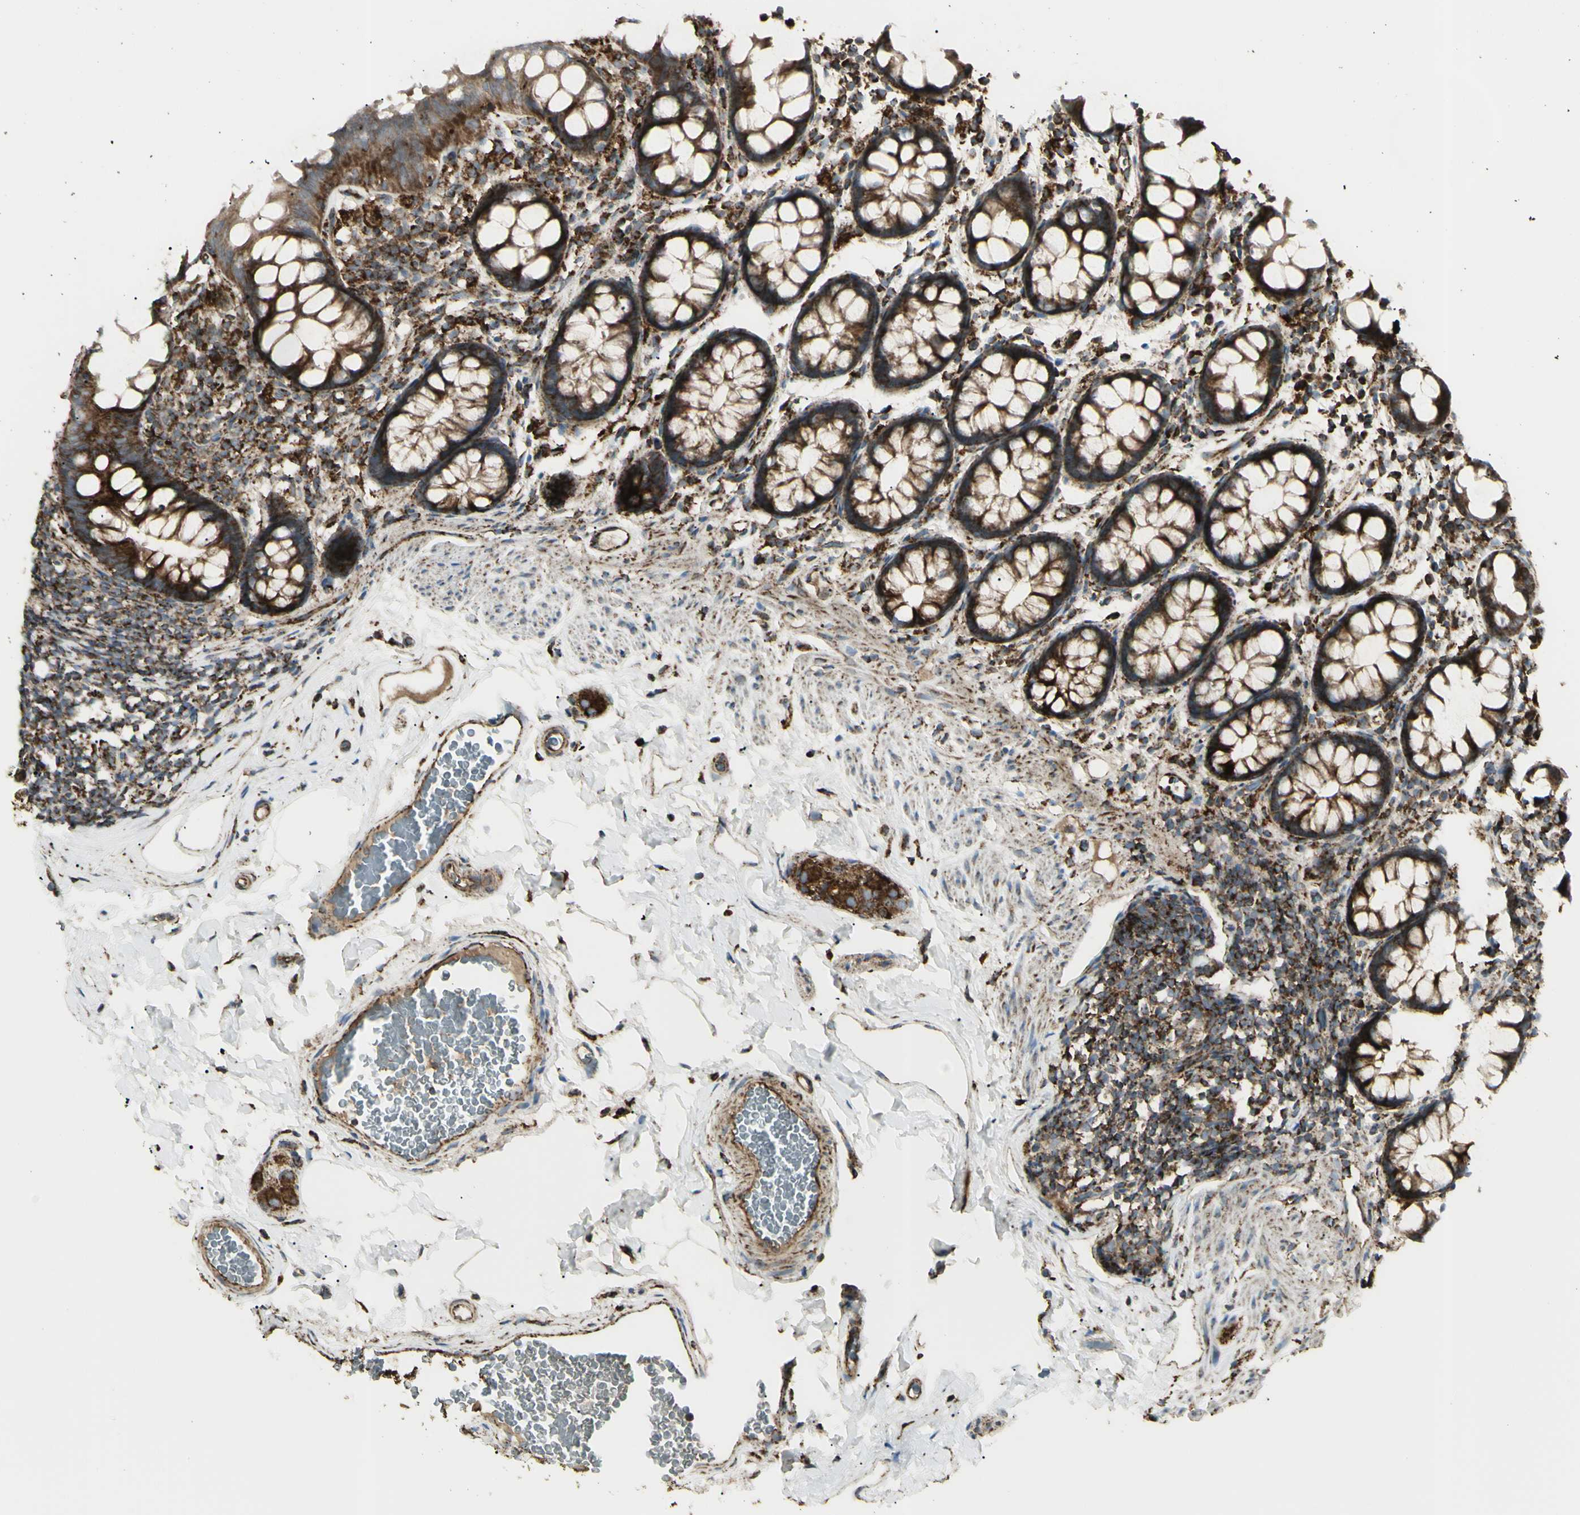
{"staining": {"intensity": "strong", "quantity": ">75%", "location": "cytoplasmic/membranous"}, "tissue": "colon", "cell_type": "Endothelial cells", "image_type": "normal", "snomed": [{"axis": "morphology", "description": "Normal tissue, NOS"}, {"axis": "topography", "description": "Colon"}], "caption": "This image shows immunohistochemistry (IHC) staining of normal human colon, with high strong cytoplasmic/membranous staining in approximately >75% of endothelial cells.", "gene": "CYB5R1", "patient": {"sex": "female", "age": 80}}